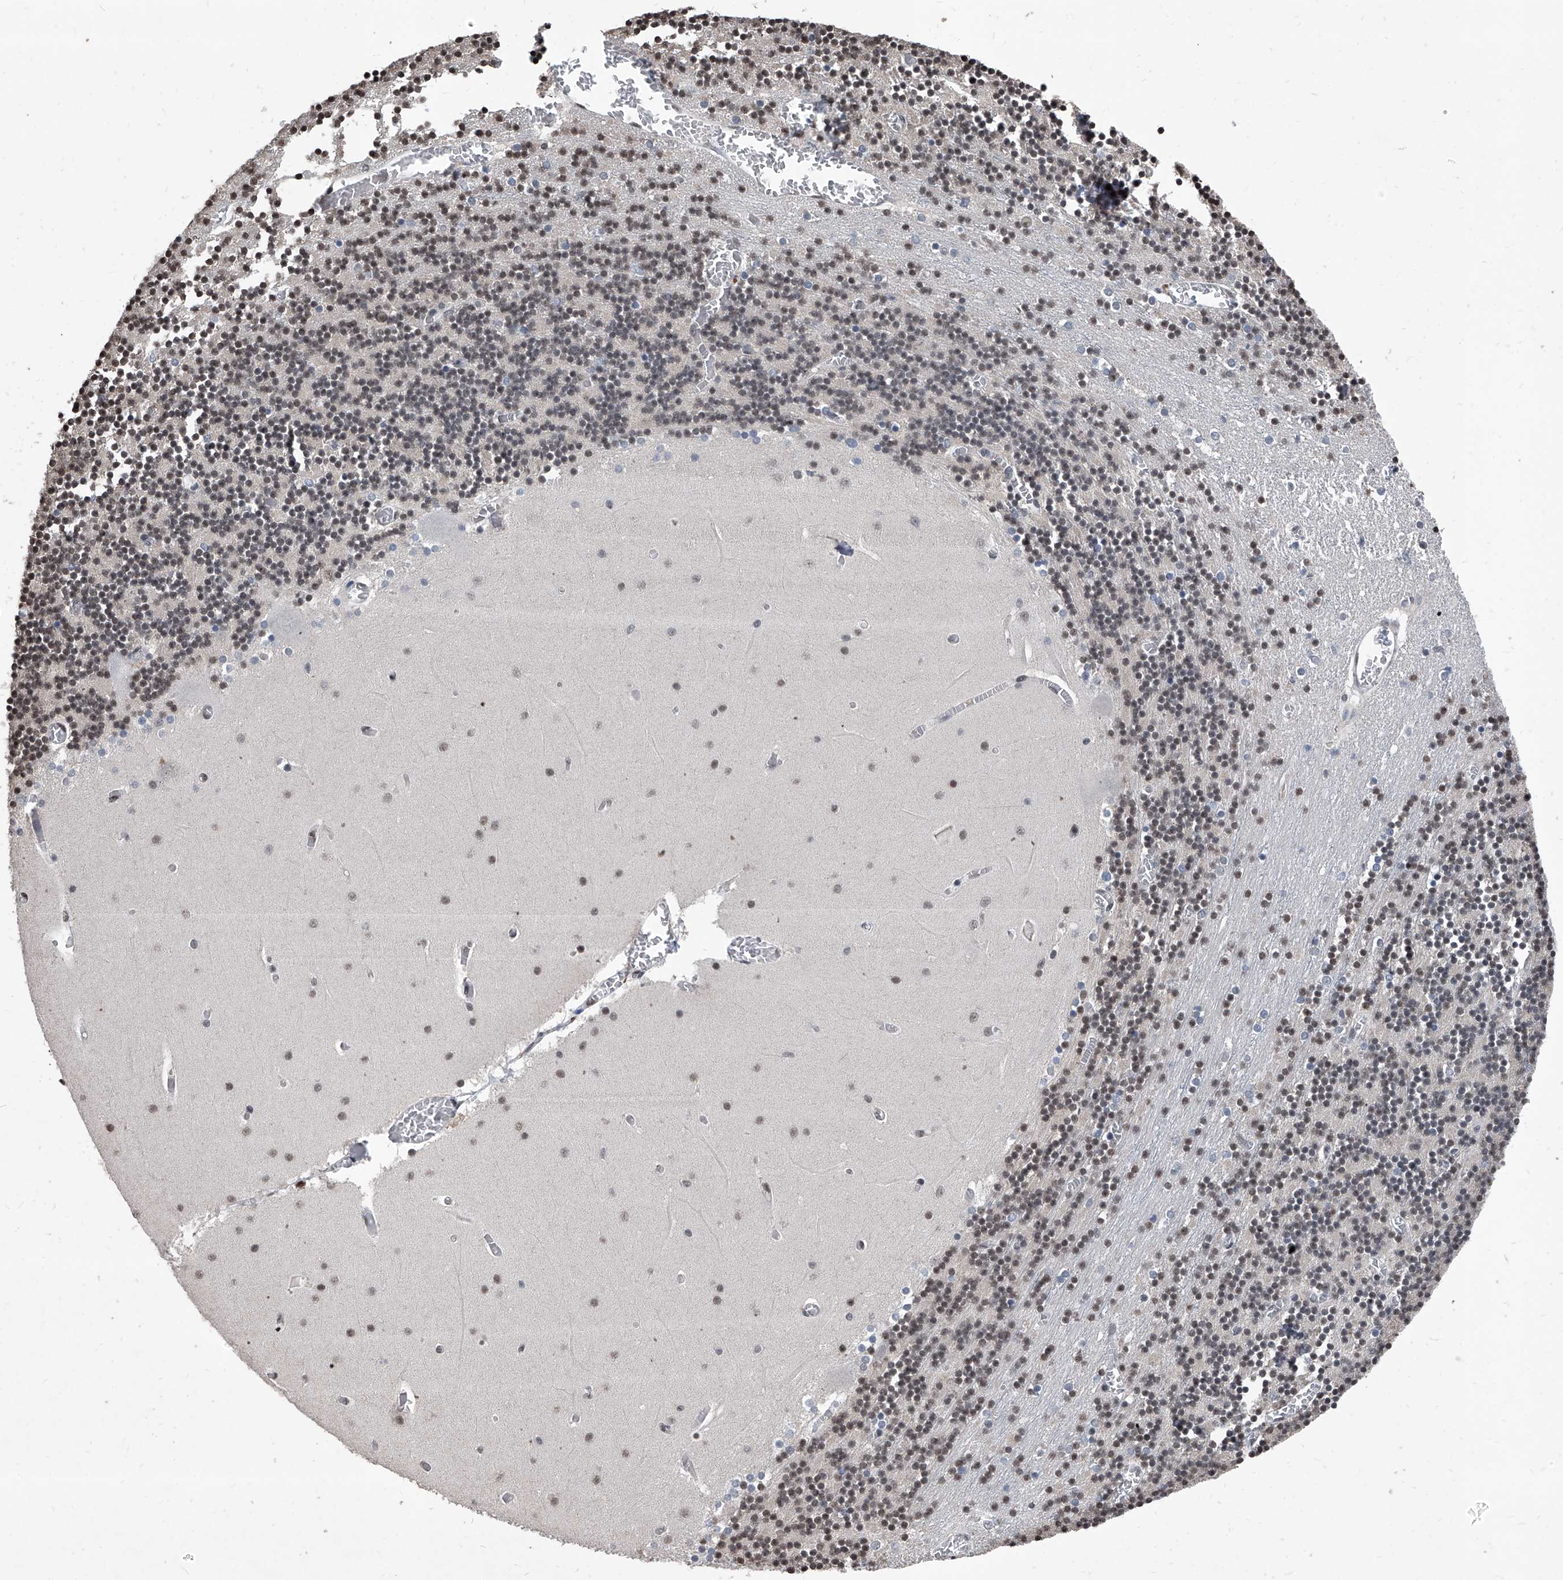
{"staining": {"intensity": "strong", "quantity": "25%-75%", "location": "nuclear"}, "tissue": "cerebellum", "cell_type": "Cells in granular layer", "image_type": "normal", "snomed": [{"axis": "morphology", "description": "Normal tissue, NOS"}, {"axis": "topography", "description": "Cerebellum"}], "caption": "A micrograph showing strong nuclear positivity in about 25%-75% of cells in granular layer in benign cerebellum, as visualized by brown immunohistochemical staining.", "gene": "DDX39B", "patient": {"sex": "female", "age": 28}}